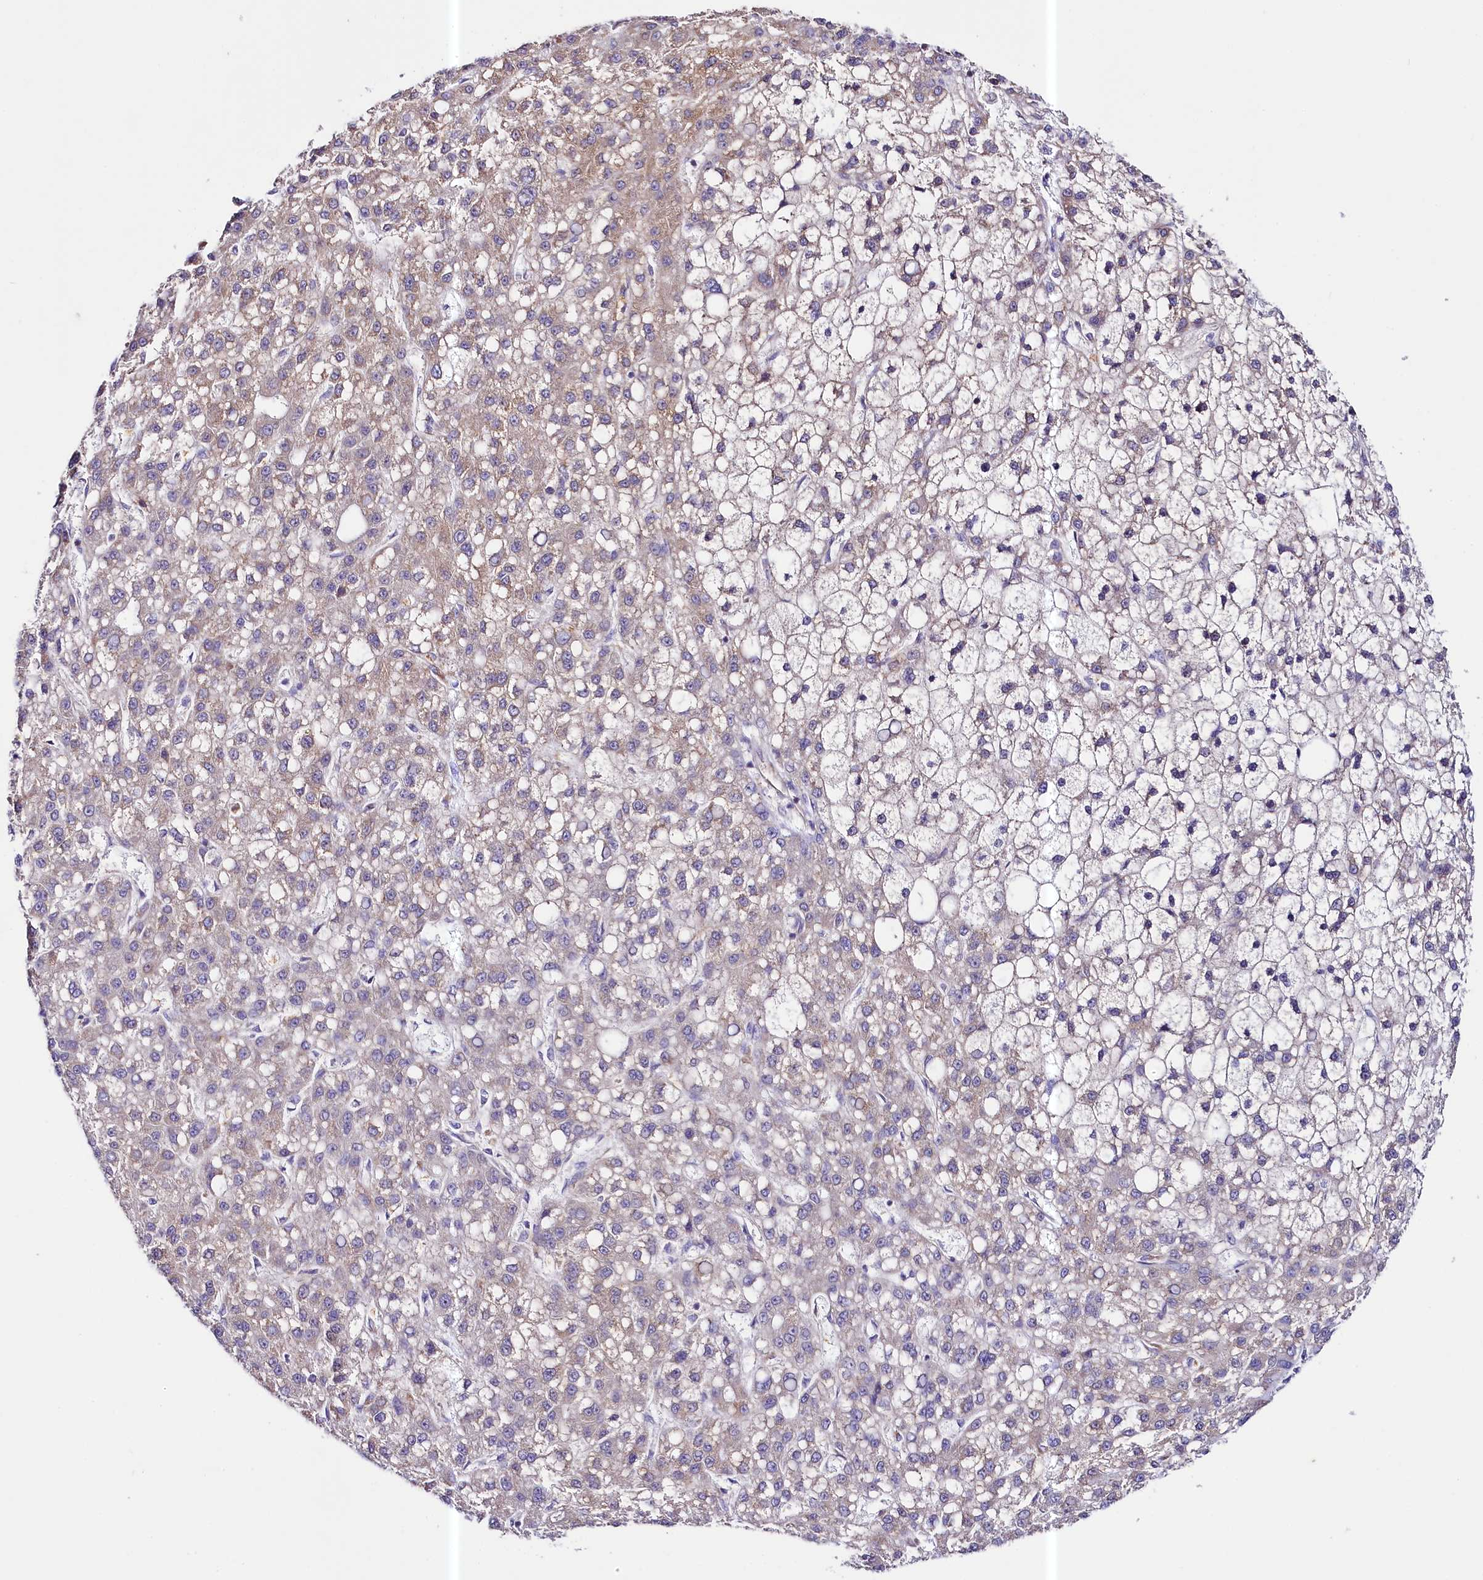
{"staining": {"intensity": "moderate", "quantity": "25%-75%", "location": "cytoplasmic/membranous"}, "tissue": "liver cancer", "cell_type": "Tumor cells", "image_type": "cancer", "snomed": [{"axis": "morphology", "description": "Carcinoma, Hepatocellular, NOS"}, {"axis": "topography", "description": "Liver"}], "caption": "Moderate cytoplasmic/membranous expression is seen in about 25%-75% of tumor cells in hepatocellular carcinoma (liver). The protein is stained brown, and the nuclei are stained in blue (DAB (3,3'-diaminobenzidine) IHC with brightfield microscopy, high magnification).", "gene": "CEP295", "patient": {"sex": "male", "age": 67}}